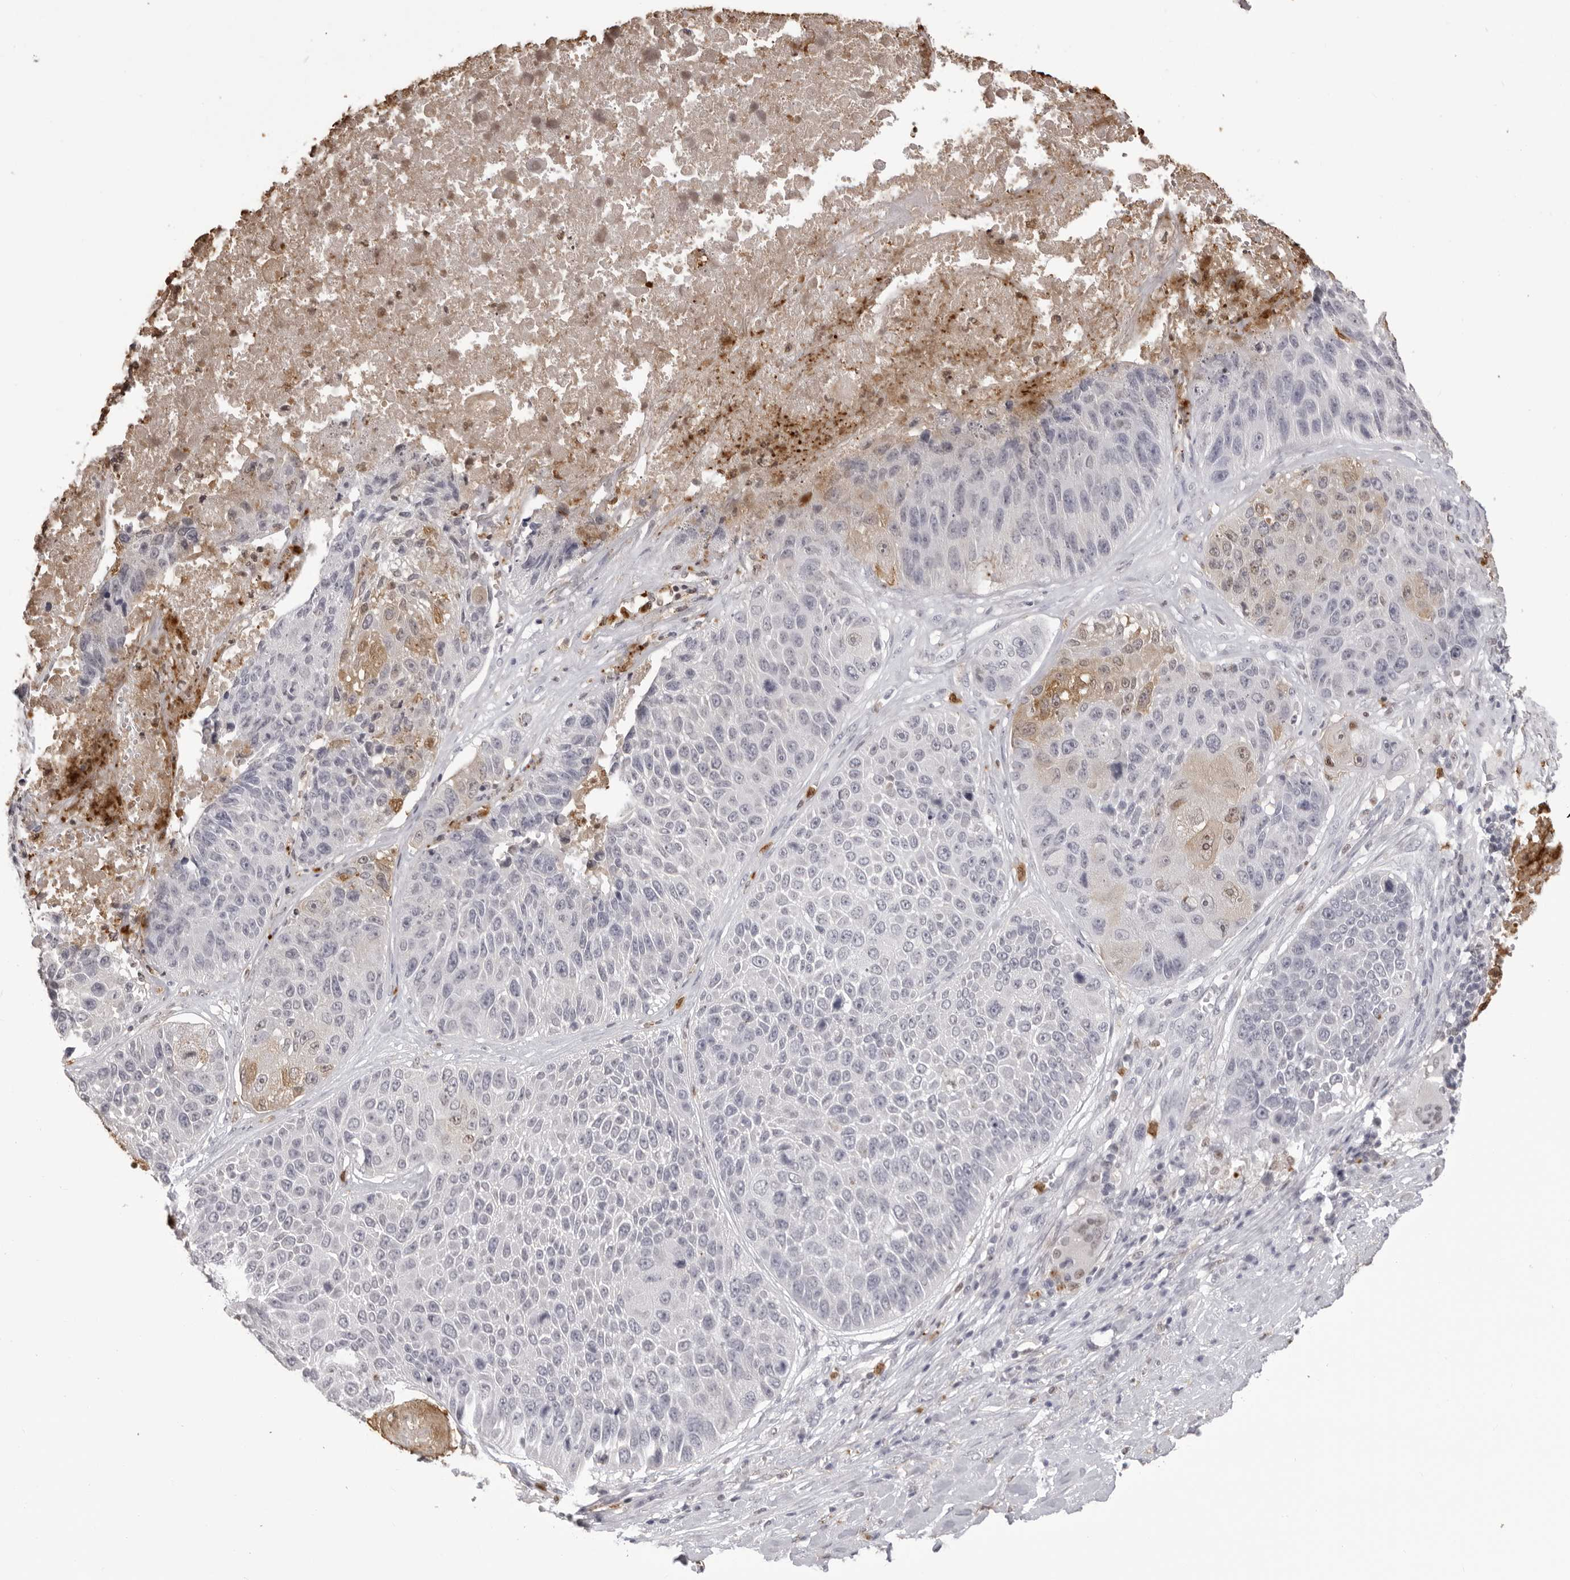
{"staining": {"intensity": "negative", "quantity": "none", "location": "none"}, "tissue": "lung cancer", "cell_type": "Tumor cells", "image_type": "cancer", "snomed": [{"axis": "morphology", "description": "Squamous cell carcinoma, NOS"}, {"axis": "topography", "description": "Lung"}], "caption": "Immunohistochemistry (IHC) histopathology image of neoplastic tissue: squamous cell carcinoma (lung) stained with DAB shows no significant protein expression in tumor cells.", "gene": "IL31", "patient": {"sex": "male", "age": 61}}